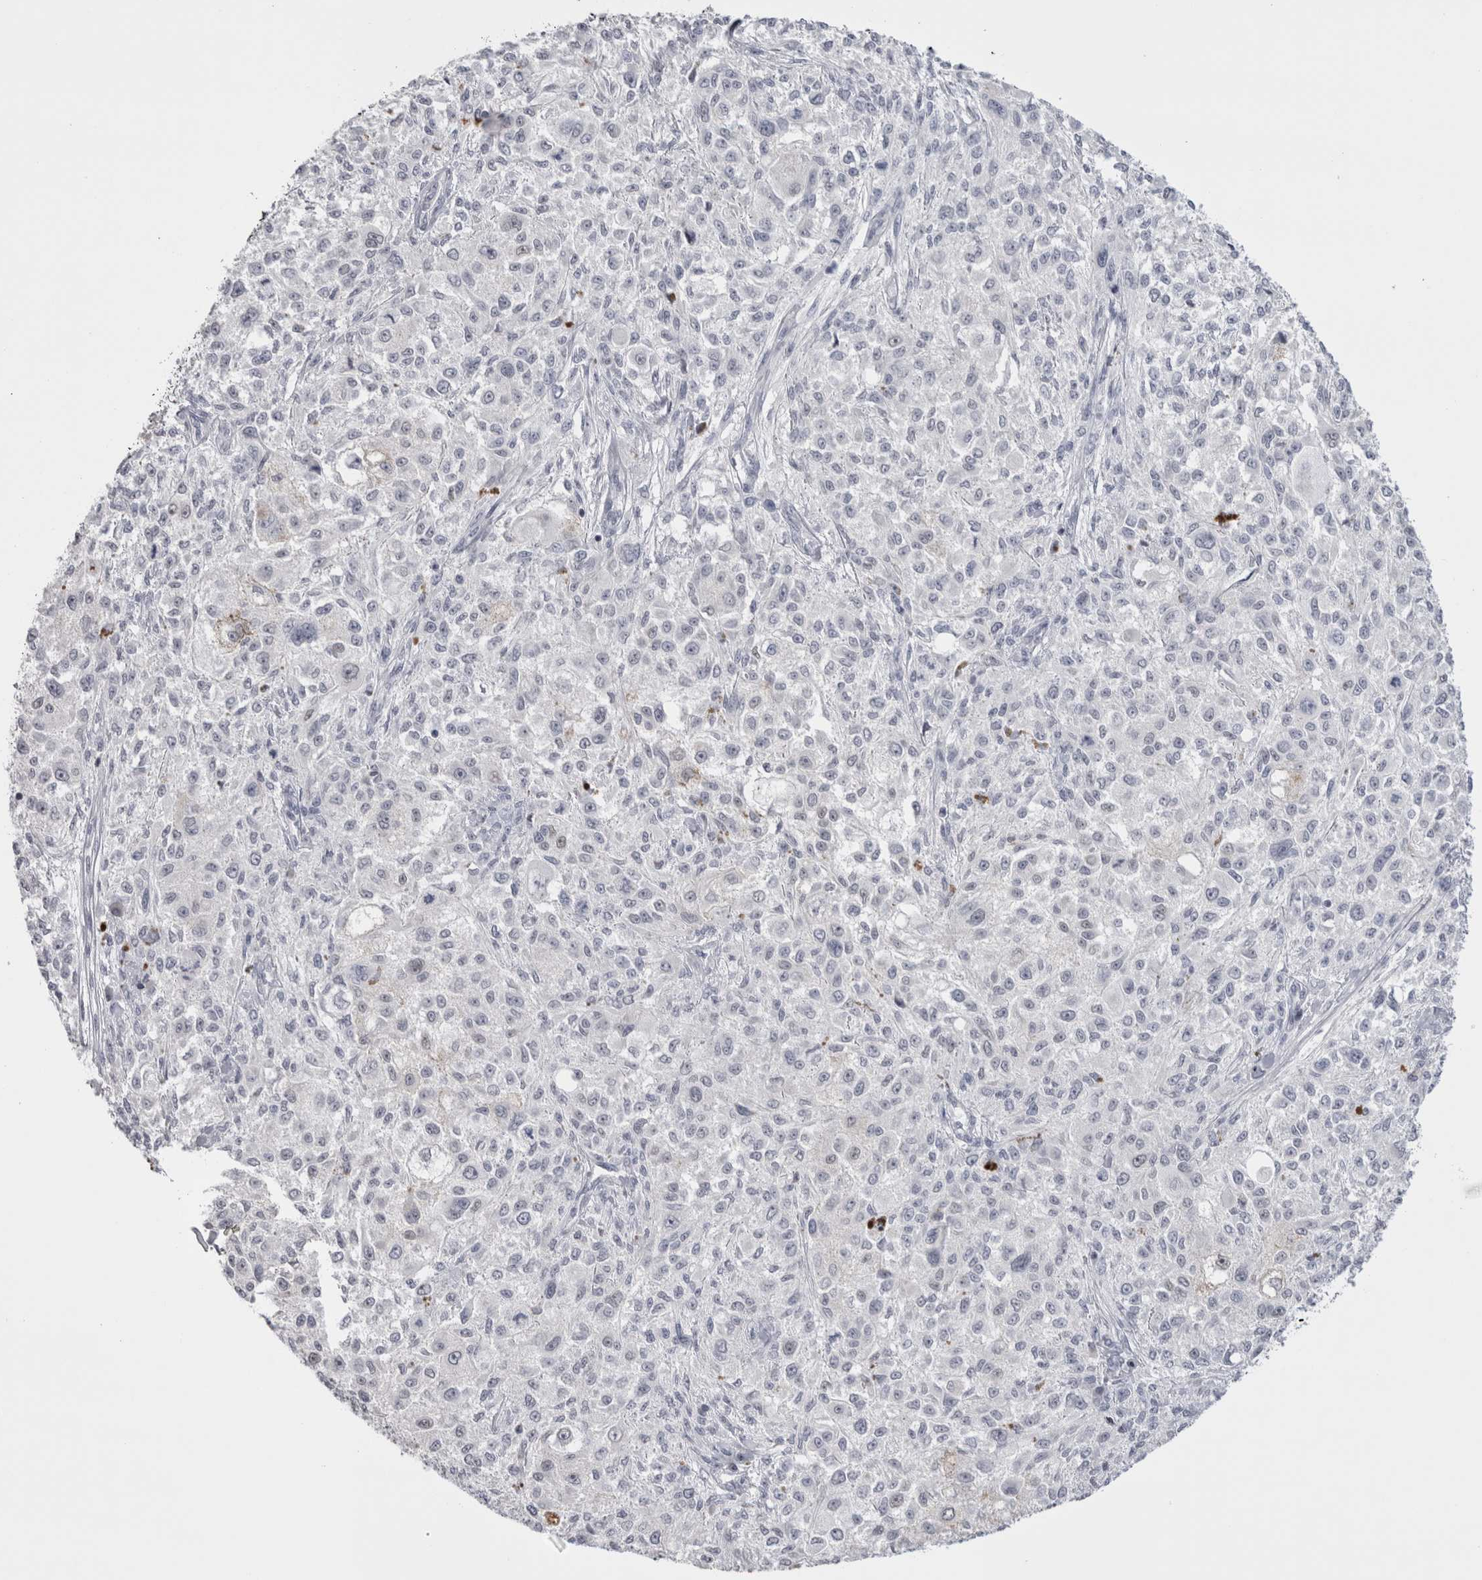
{"staining": {"intensity": "negative", "quantity": "none", "location": "none"}, "tissue": "melanoma", "cell_type": "Tumor cells", "image_type": "cancer", "snomed": [{"axis": "morphology", "description": "Necrosis, NOS"}, {"axis": "morphology", "description": "Malignant melanoma, NOS"}, {"axis": "topography", "description": "Skin"}], "caption": "The image displays no staining of tumor cells in melanoma.", "gene": "FNDC8", "patient": {"sex": "female", "age": 87}}